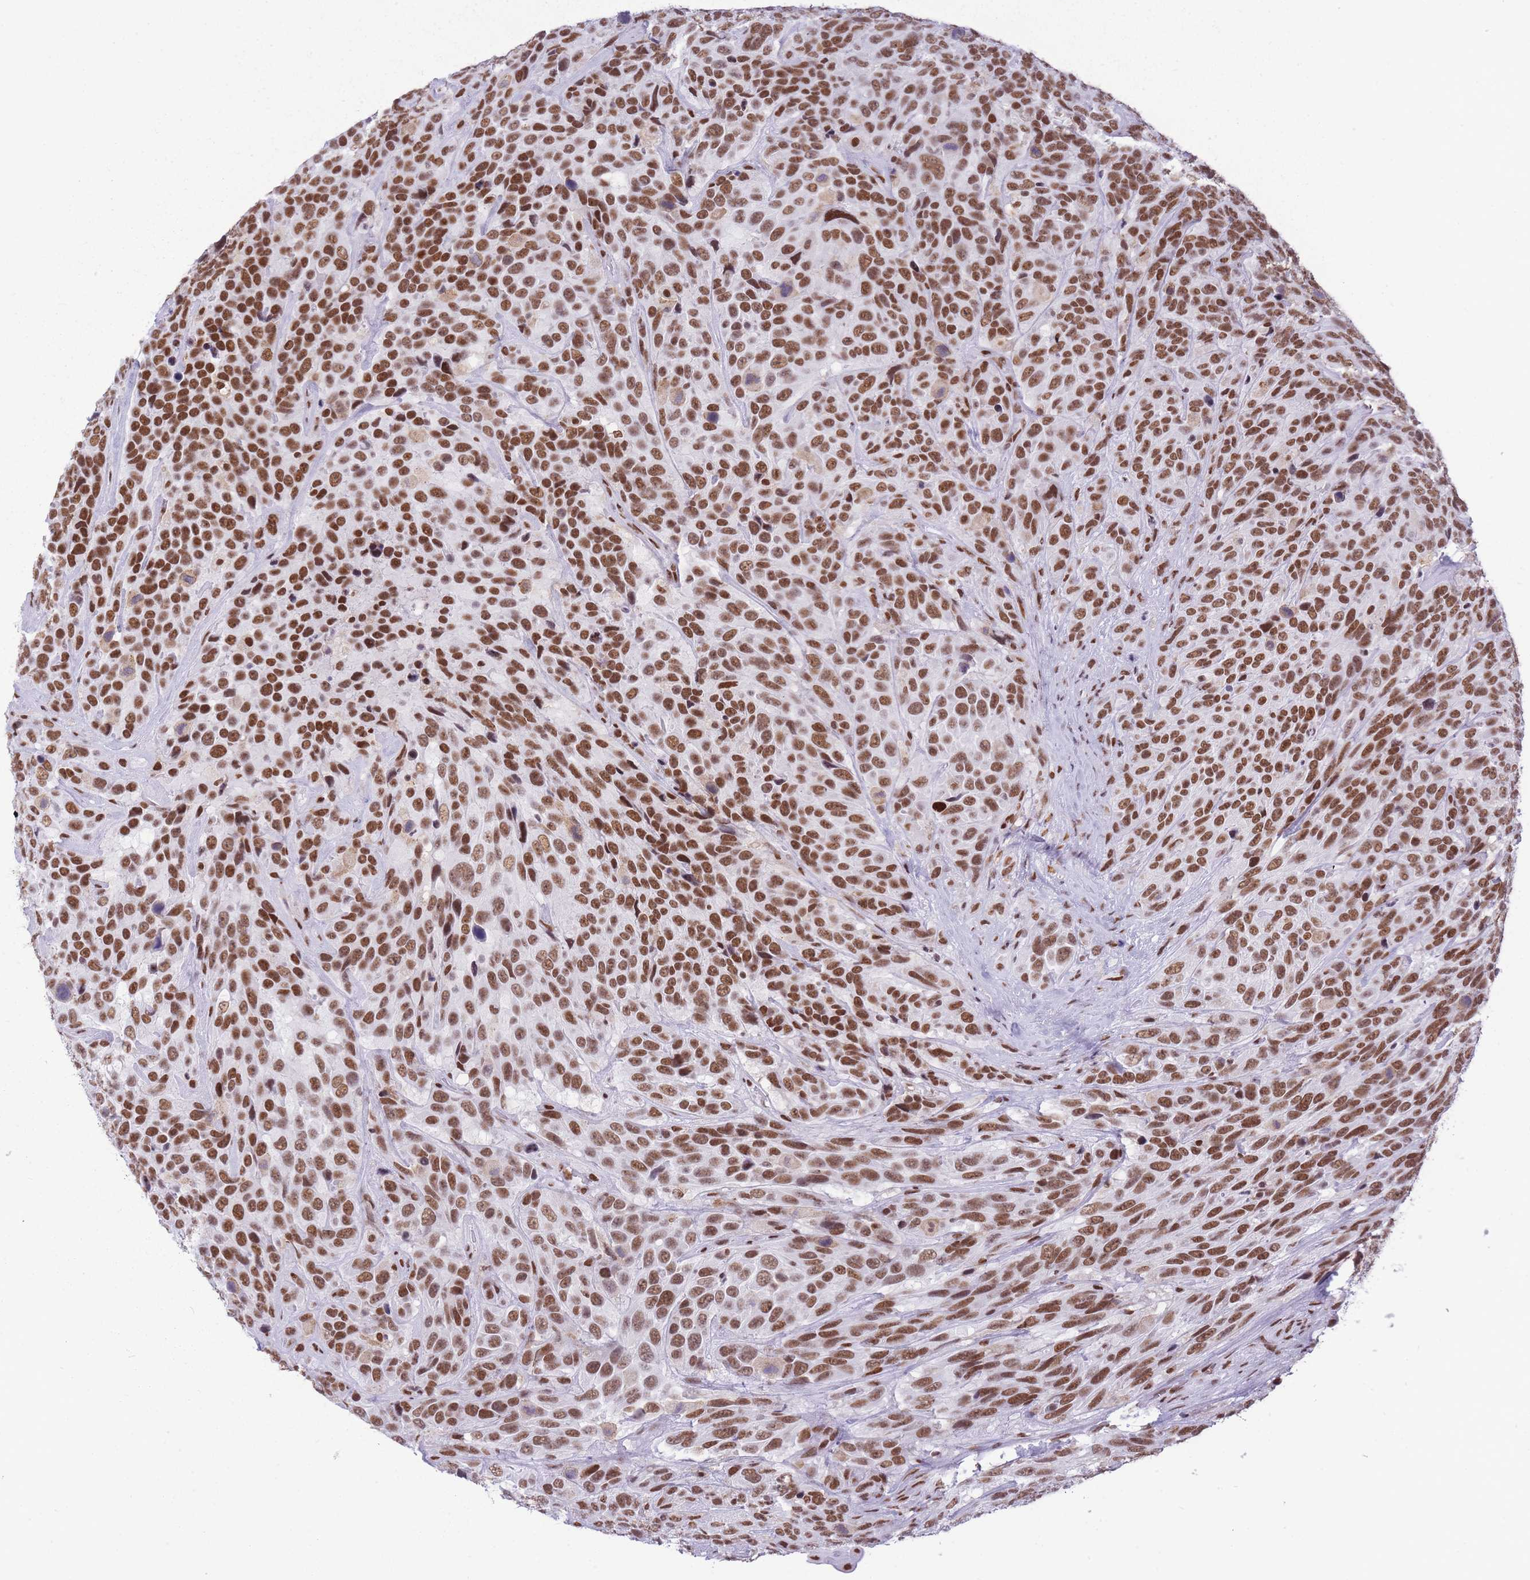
{"staining": {"intensity": "strong", "quantity": ">75%", "location": "nuclear"}, "tissue": "urothelial cancer", "cell_type": "Tumor cells", "image_type": "cancer", "snomed": [{"axis": "morphology", "description": "Urothelial carcinoma, High grade"}, {"axis": "topography", "description": "Urinary bladder"}], "caption": "There is high levels of strong nuclear staining in tumor cells of urothelial cancer, as demonstrated by immunohistochemical staining (brown color).", "gene": "HNRNPUL1", "patient": {"sex": "female", "age": 70}}